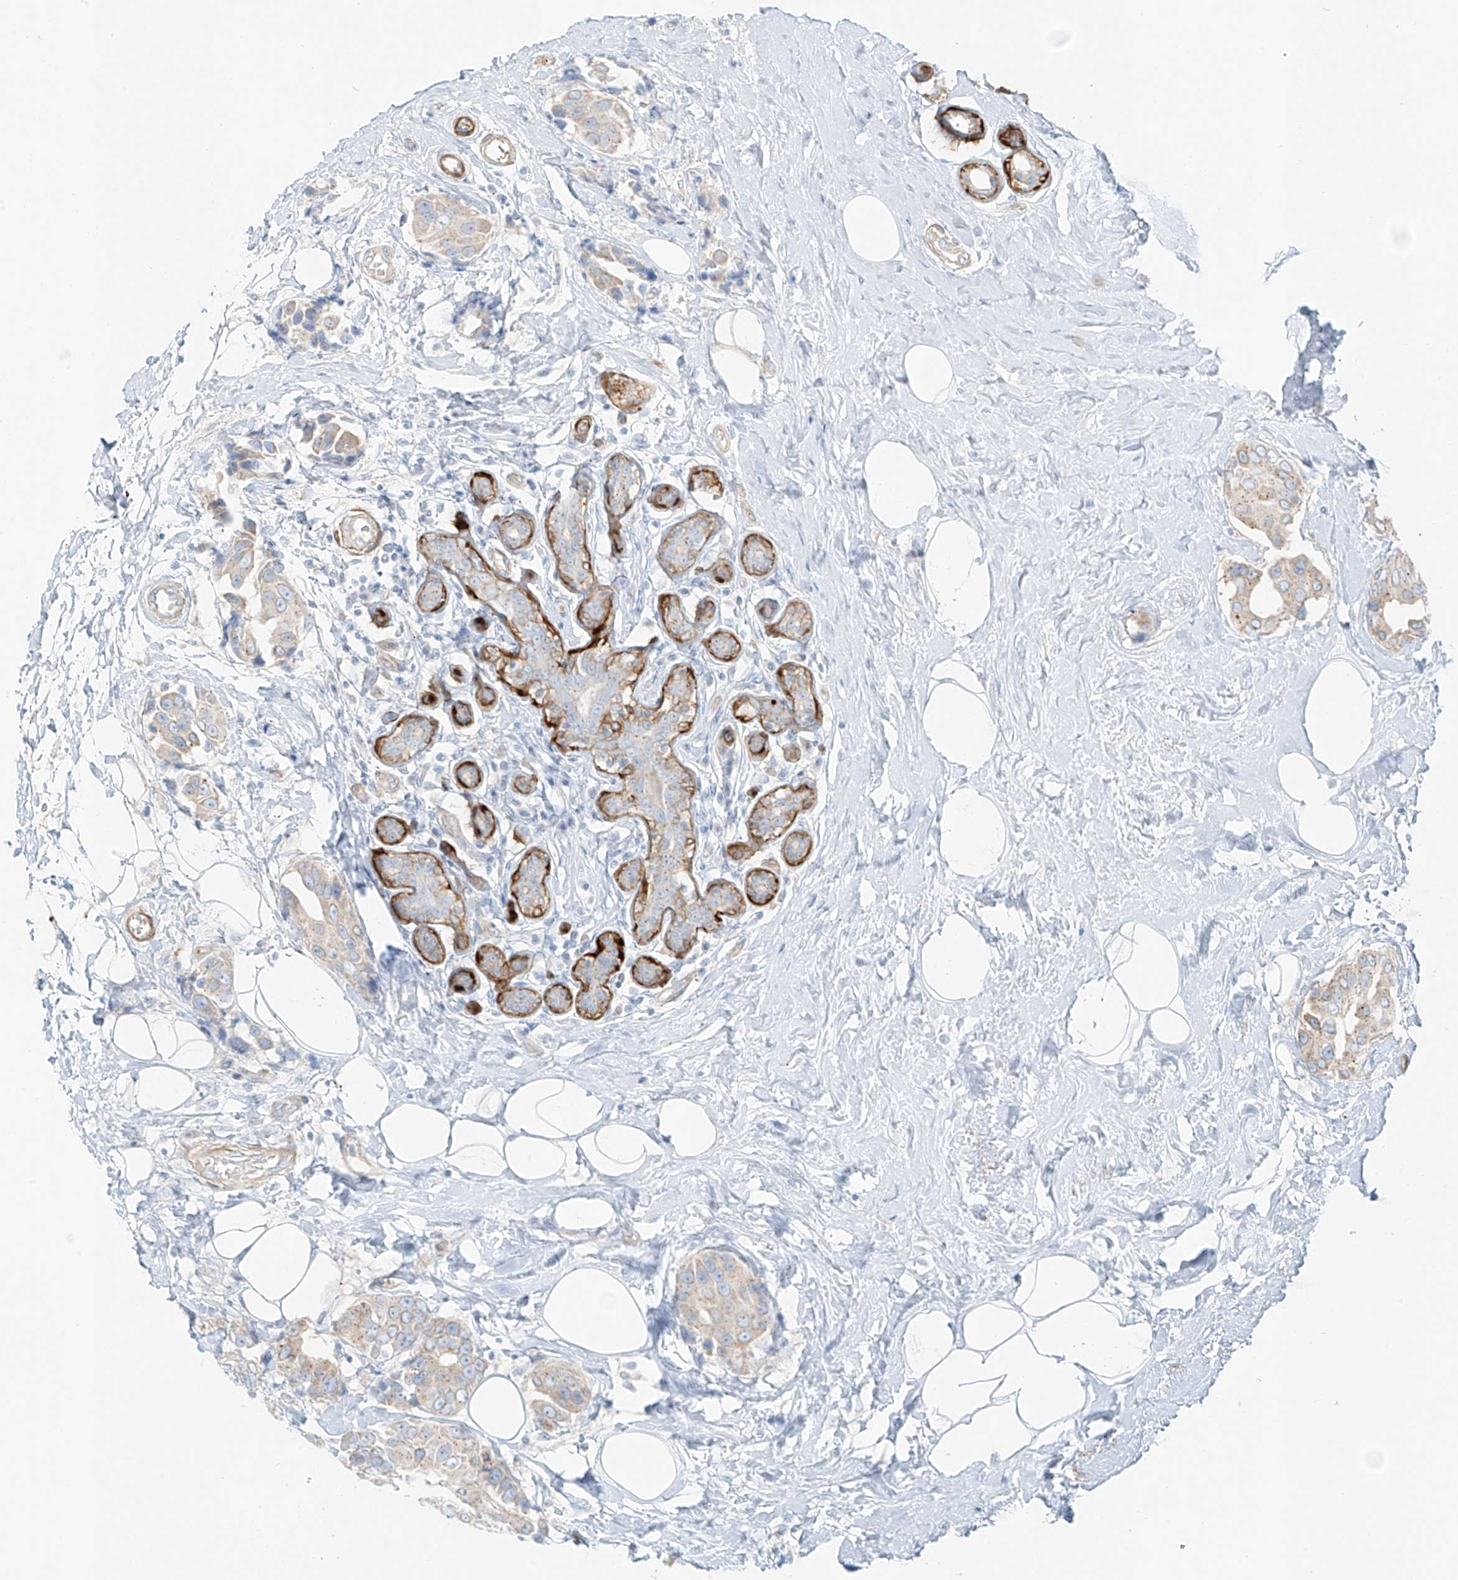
{"staining": {"intensity": "negative", "quantity": "none", "location": "none"}, "tissue": "breast cancer", "cell_type": "Tumor cells", "image_type": "cancer", "snomed": [{"axis": "morphology", "description": "Normal tissue, NOS"}, {"axis": "morphology", "description": "Duct carcinoma"}, {"axis": "topography", "description": "Breast"}], "caption": "A photomicrograph of infiltrating ductal carcinoma (breast) stained for a protein demonstrates no brown staining in tumor cells. (Immunohistochemistry, brightfield microscopy, high magnification).", "gene": "SMCP", "patient": {"sex": "female", "age": 39}}